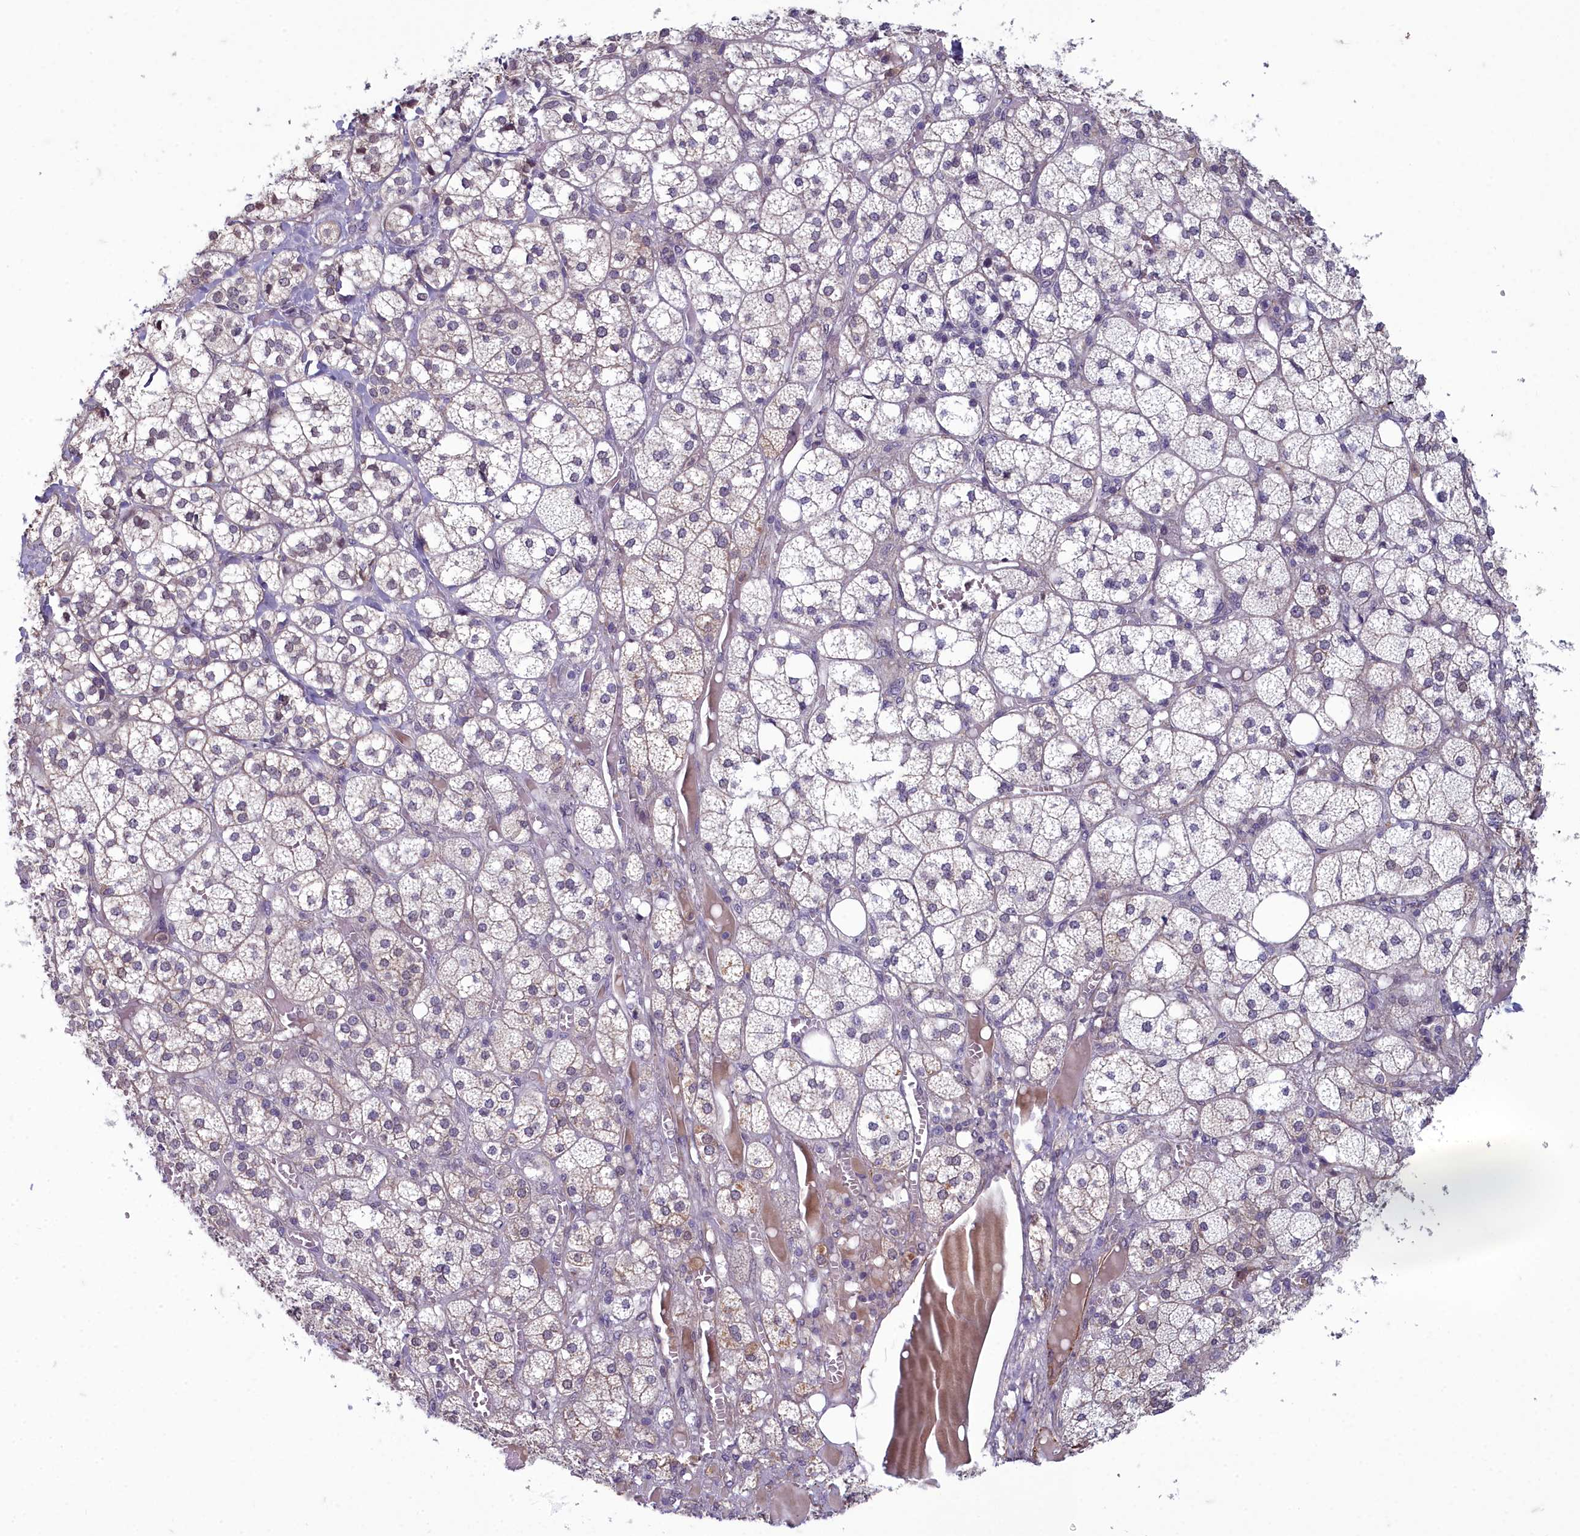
{"staining": {"intensity": "weak", "quantity": "25%-75%", "location": "cytoplasmic/membranous"}, "tissue": "adrenal gland", "cell_type": "Glandular cells", "image_type": "normal", "snomed": [{"axis": "morphology", "description": "Normal tissue, NOS"}, {"axis": "topography", "description": "Adrenal gland"}], "caption": "Immunohistochemical staining of unremarkable human adrenal gland displays low levels of weak cytoplasmic/membranous positivity in about 25%-75% of glandular cells.", "gene": "ZNF626", "patient": {"sex": "female", "age": 61}}